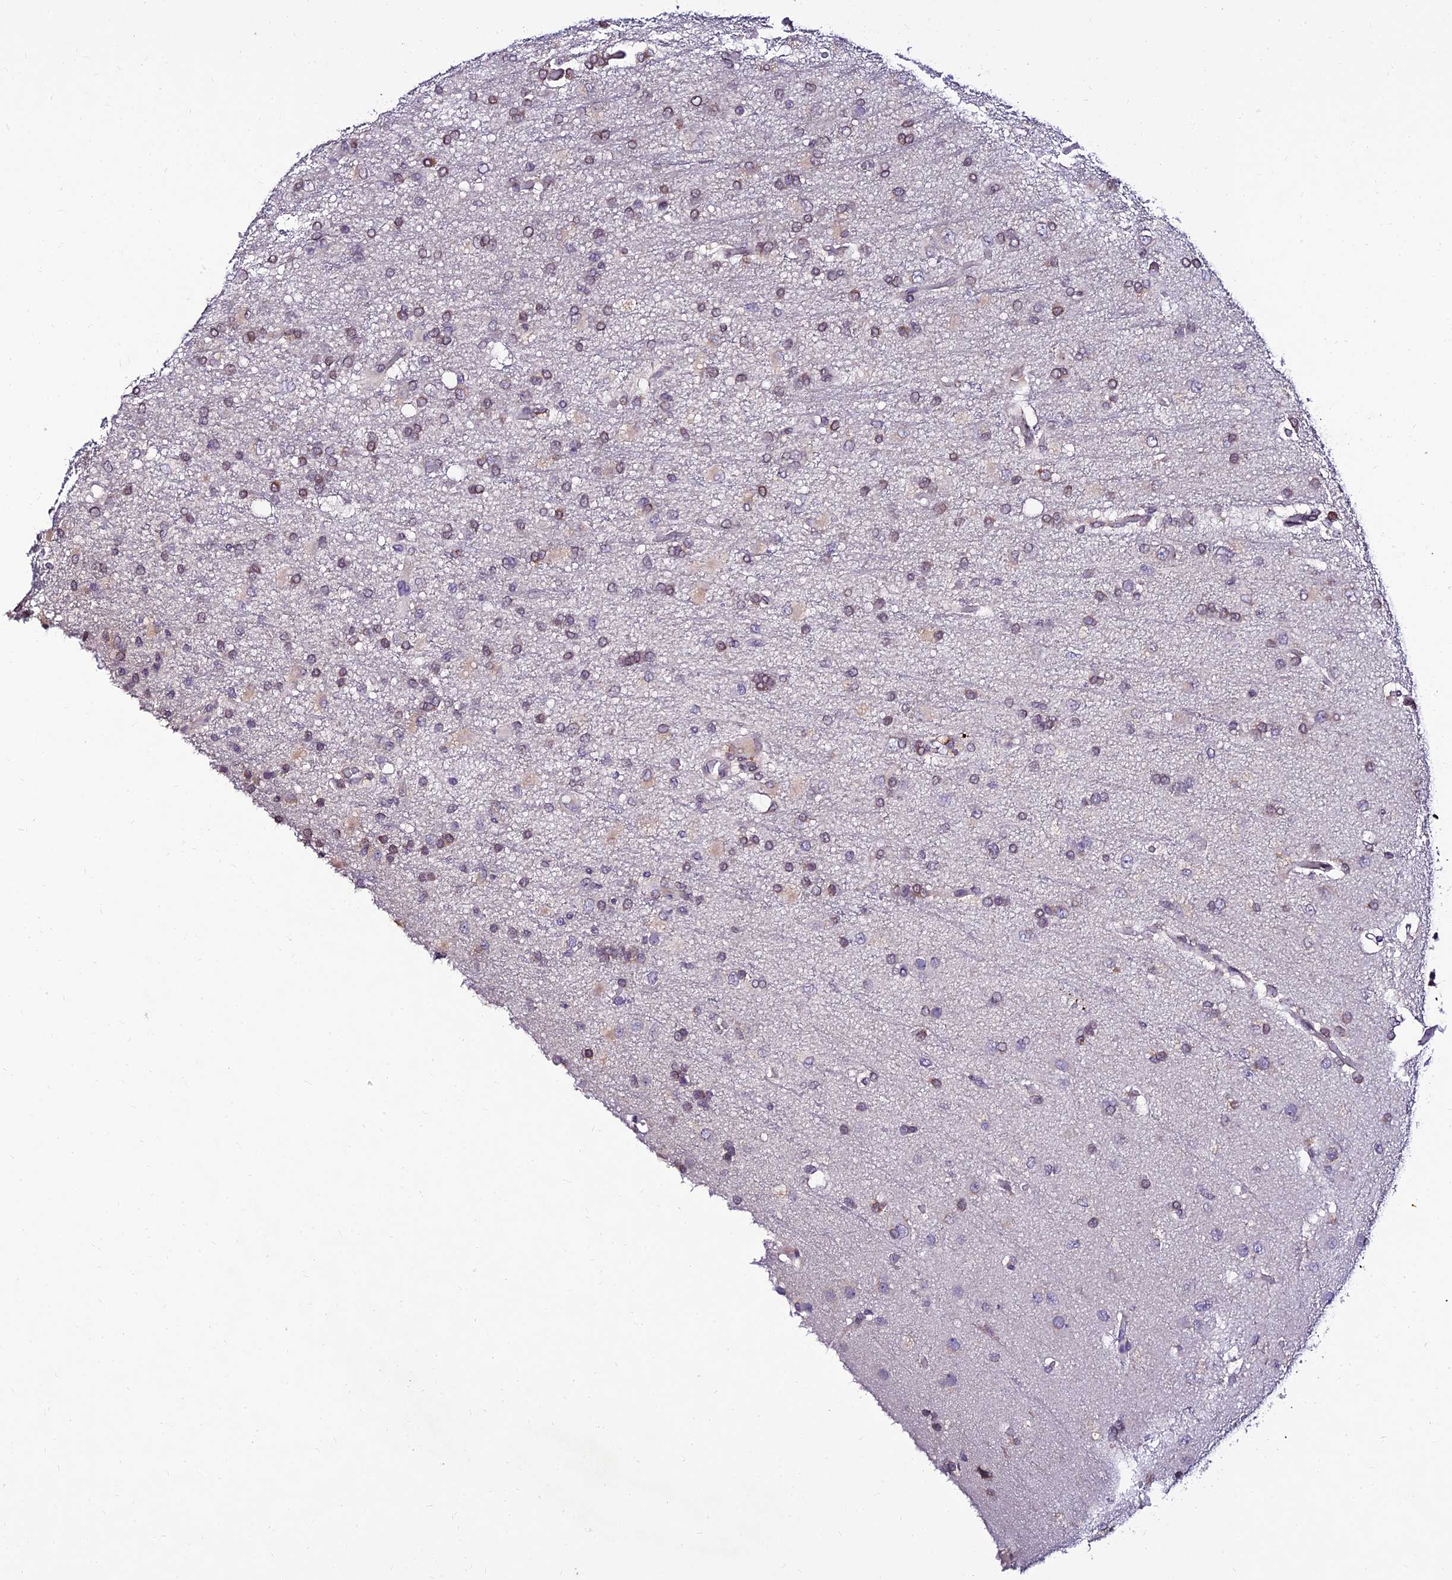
{"staining": {"intensity": "weak", "quantity": "25%-75%", "location": "cytoplasmic/membranous"}, "tissue": "glioma", "cell_type": "Tumor cells", "image_type": "cancer", "snomed": [{"axis": "morphology", "description": "Glioma, malignant, High grade"}, {"axis": "topography", "description": "Brain"}], "caption": "Immunohistochemical staining of human malignant glioma (high-grade) reveals weak cytoplasmic/membranous protein staining in approximately 25%-75% of tumor cells. (Brightfield microscopy of DAB IHC at high magnification).", "gene": "CDNF", "patient": {"sex": "female", "age": 74}}